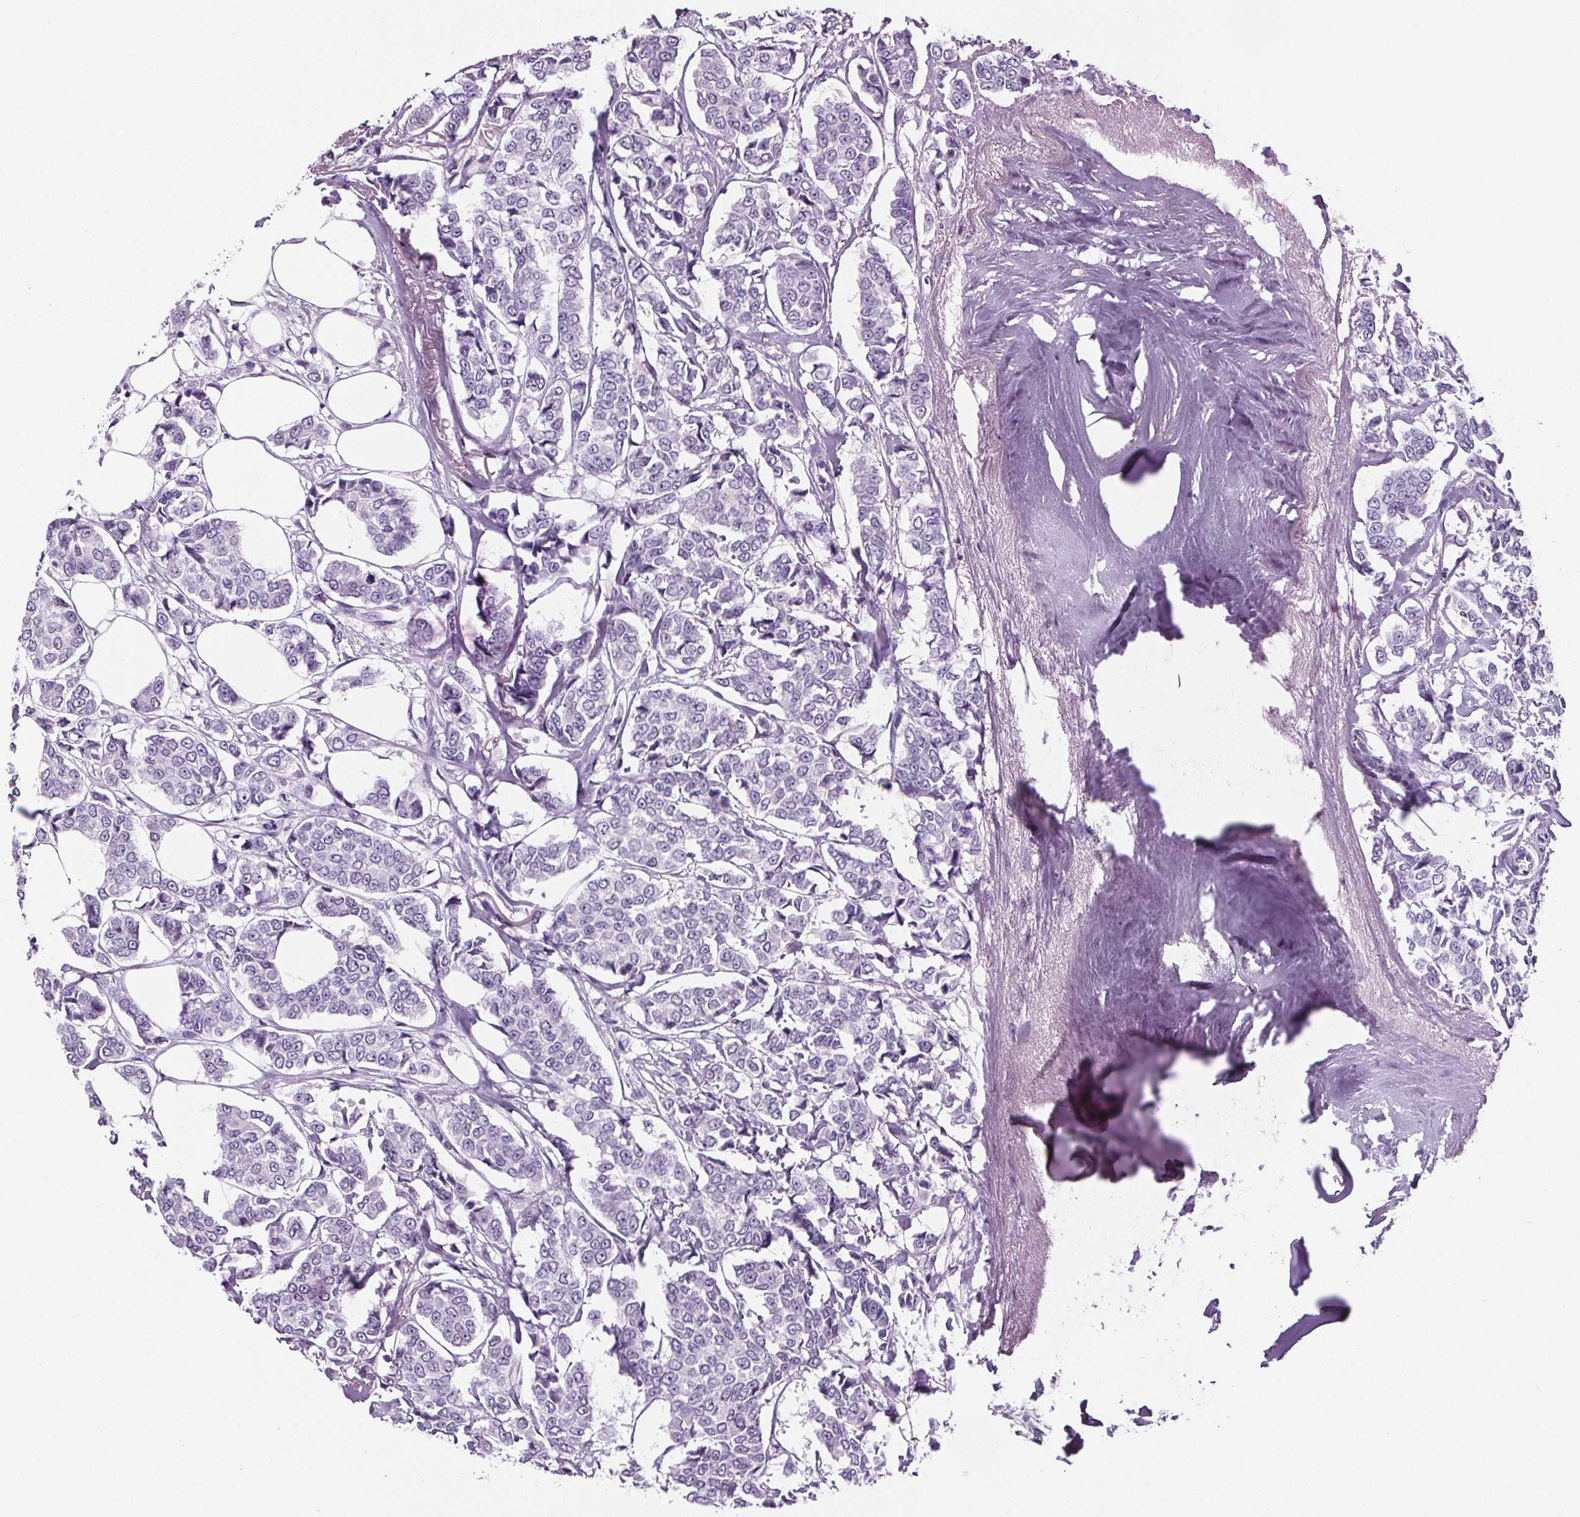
{"staining": {"intensity": "negative", "quantity": "none", "location": "none"}, "tissue": "breast cancer", "cell_type": "Tumor cells", "image_type": "cancer", "snomed": [{"axis": "morphology", "description": "Duct carcinoma"}, {"axis": "topography", "description": "Breast"}], "caption": "This is an immunohistochemistry photomicrograph of breast cancer (intraductal carcinoma). There is no staining in tumor cells.", "gene": "CD5L", "patient": {"sex": "female", "age": 94}}